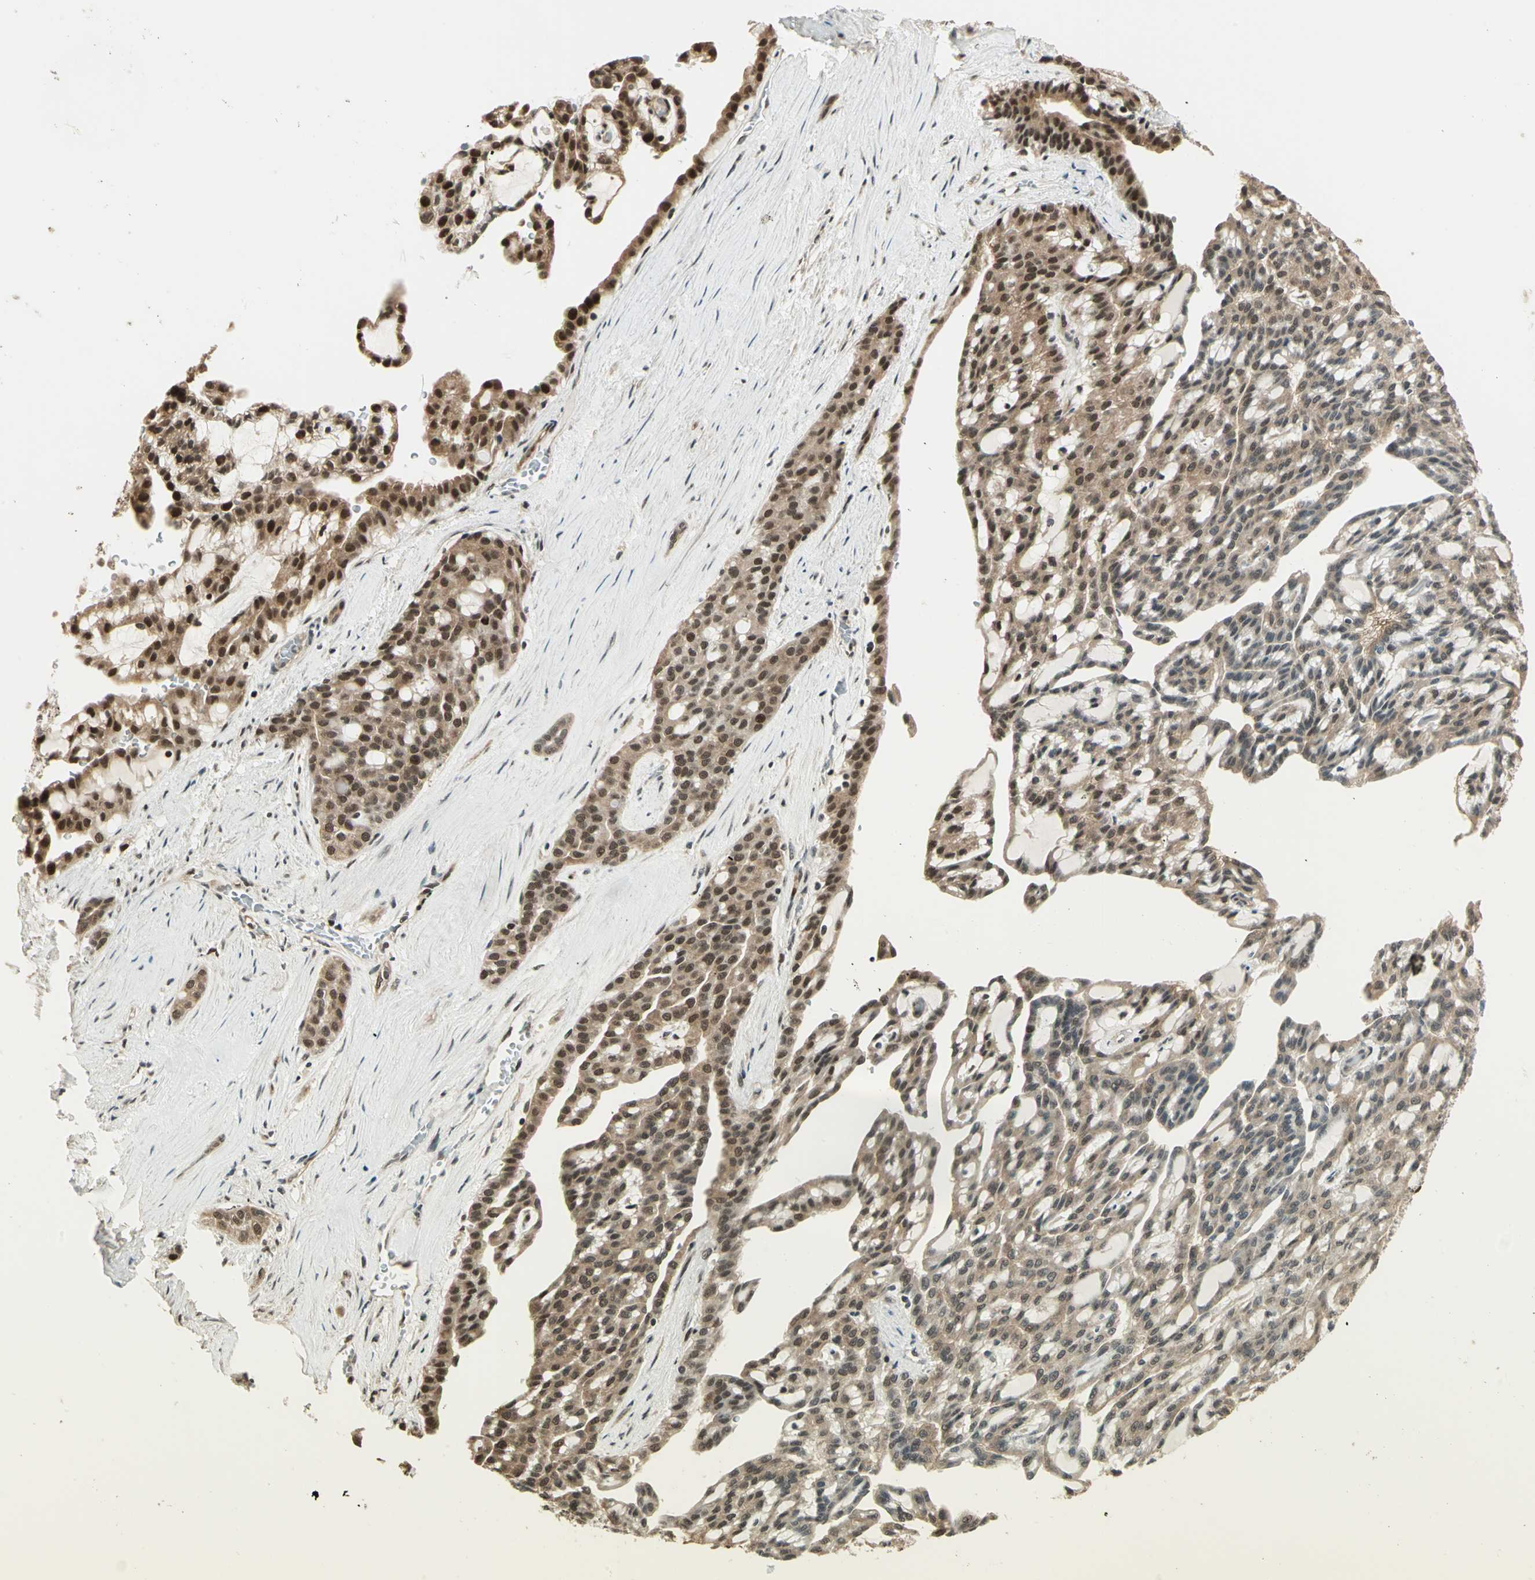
{"staining": {"intensity": "moderate", "quantity": "25%-75%", "location": "cytoplasmic/membranous,nuclear"}, "tissue": "renal cancer", "cell_type": "Tumor cells", "image_type": "cancer", "snomed": [{"axis": "morphology", "description": "Adenocarcinoma, NOS"}, {"axis": "topography", "description": "Kidney"}], "caption": "A brown stain labels moderate cytoplasmic/membranous and nuclear staining of a protein in renal adenocarcinoma tumor cells. Using DAB (3,3'-diaminobenzidine) (brown) and hematoxylin (blue) stains, captured at high magnification using brightfield microscopy.", "gene": "PSMC3", "patient": {"sex": "male", "age": 63}}